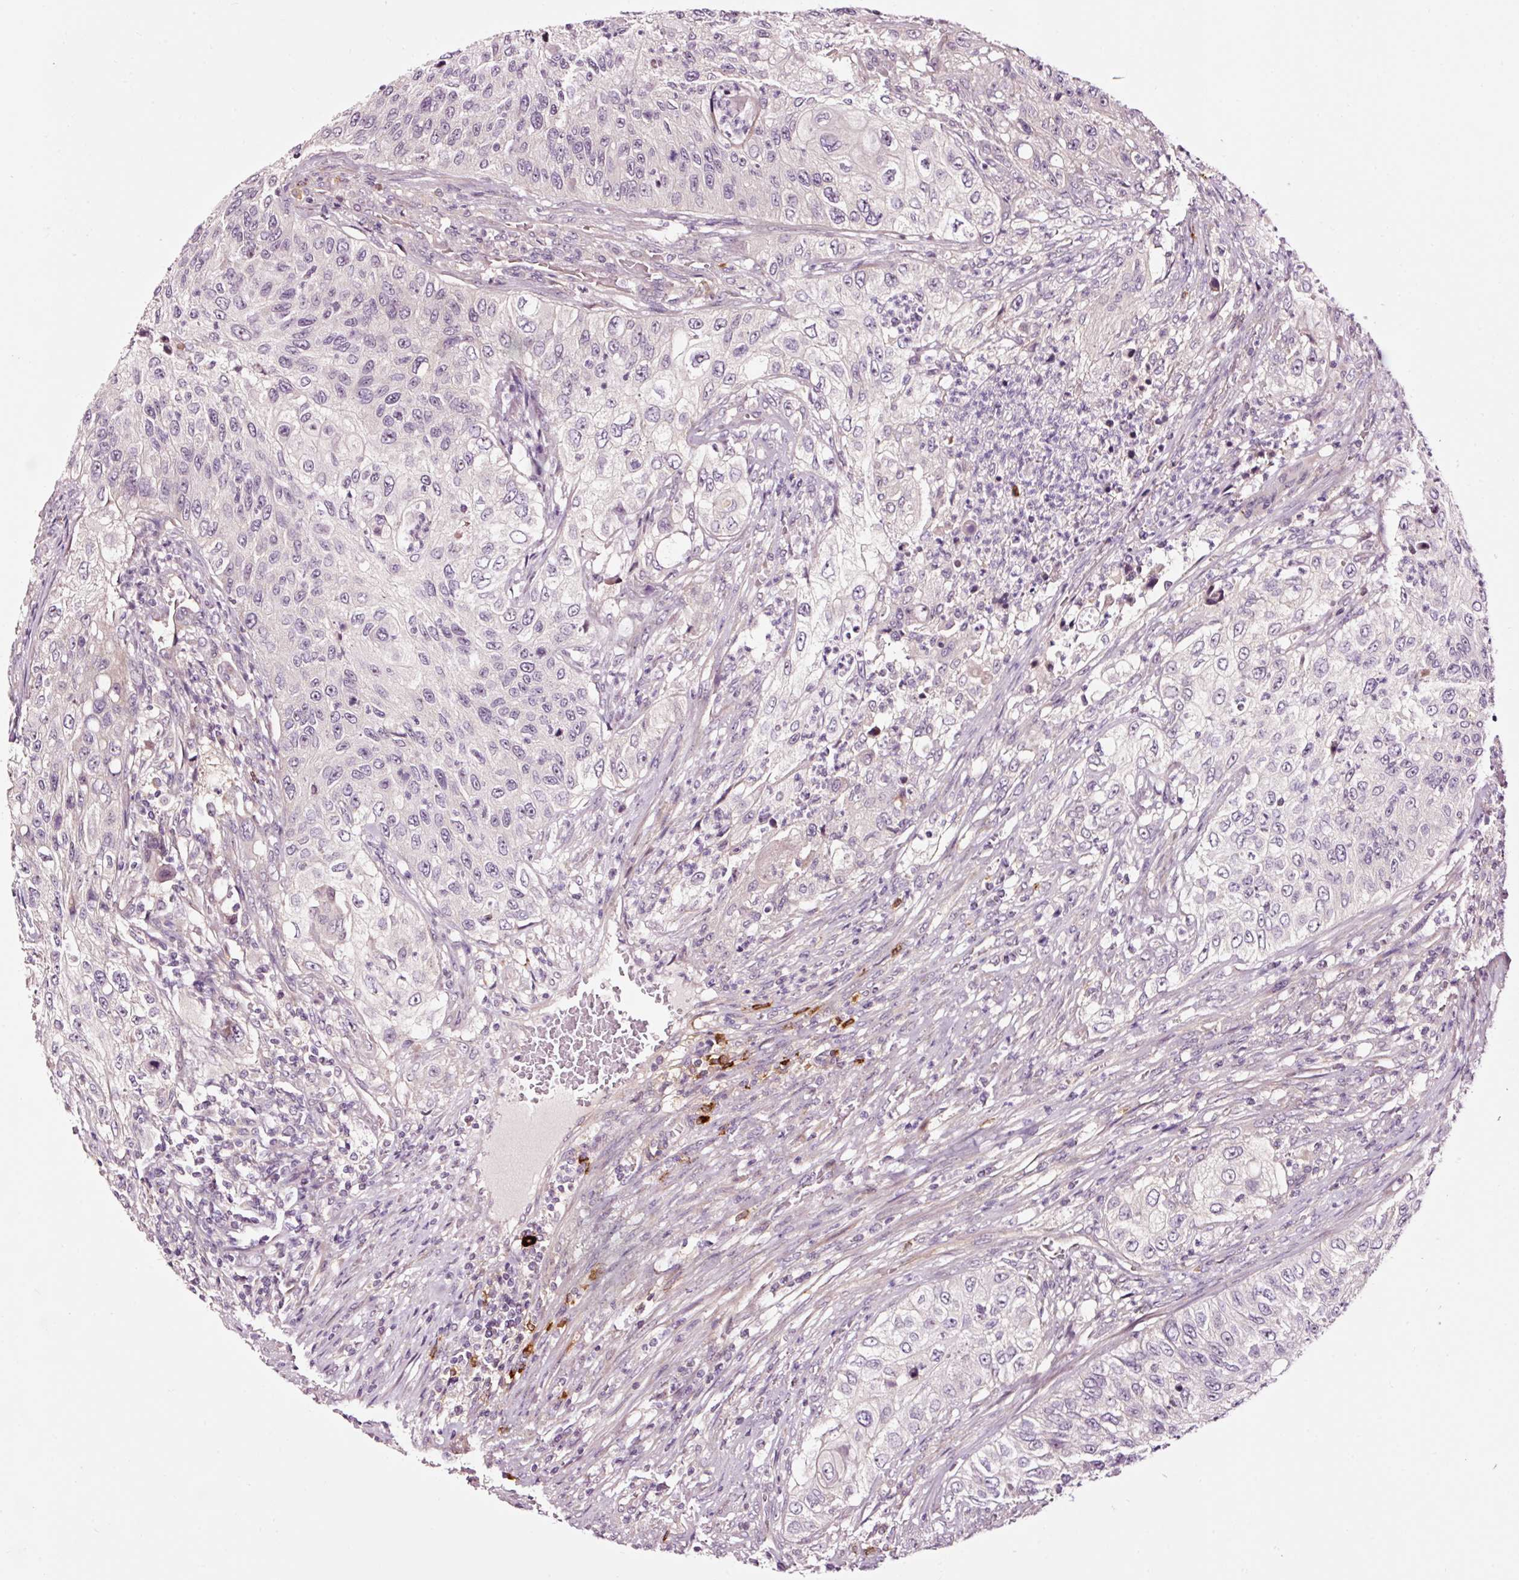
{"staining": {"intensity": "negative", "quantity": "none", "location": "none"}, "tissue": "urothelial cancer", "cell_type": "Tumor cells", "image_type": "cancer", "snomed": [{"axis": "morphology", "description": "Urothelial carcinoma, High grade"}, {"axis": "topography", "description": "Urinary bladder"}], "caption": "There is no significant expression in tumor cells of urothelial carcinoma (high-grade).", "gene": "UTP14A", "patient": {"sex": "female", "age": 60}}